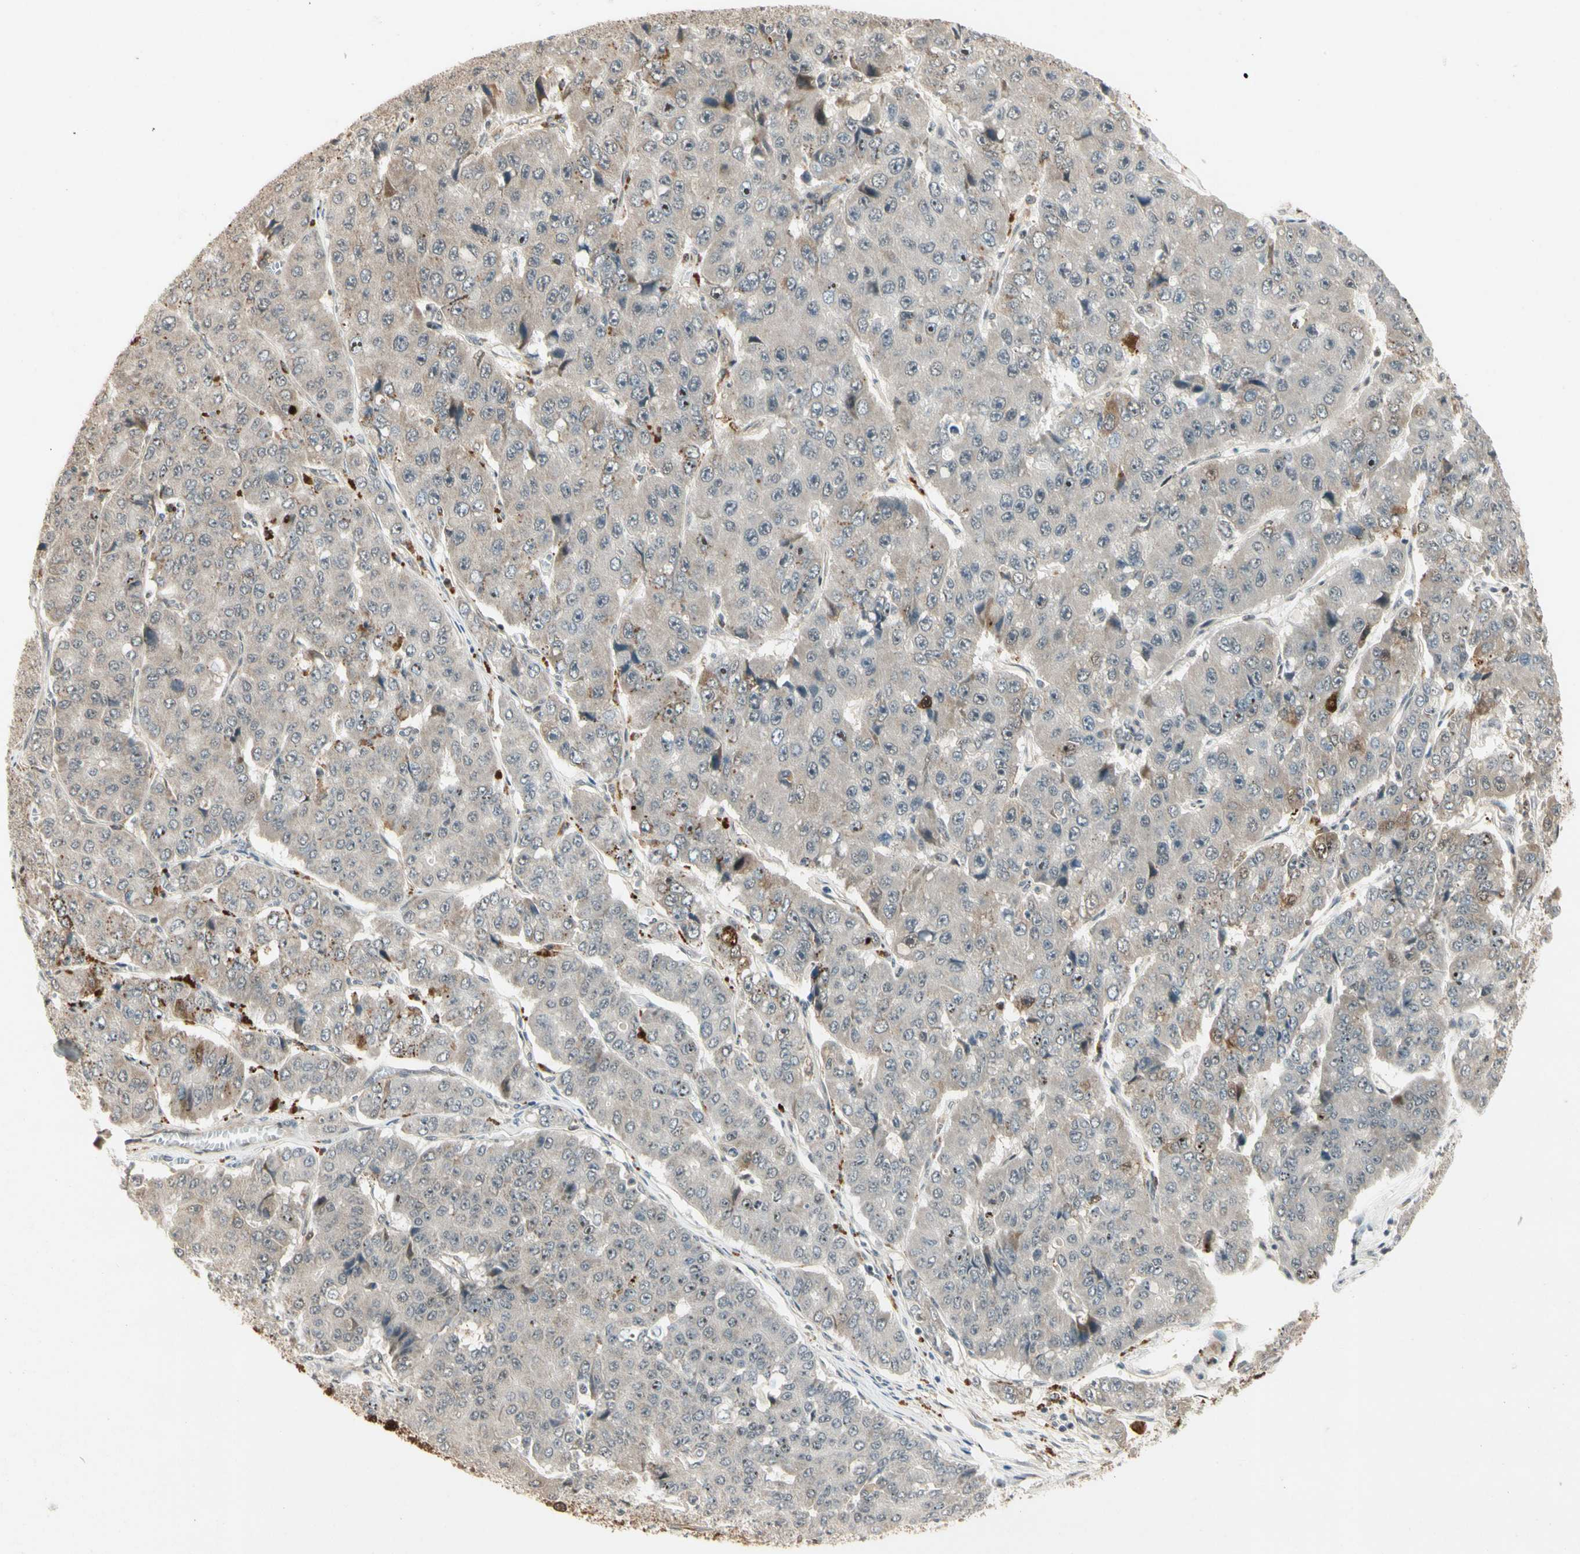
{"staining": {"intensity": "moderate", "quantity": "<25%", "location": "cytoplasmic/membranous"}, "tissue": "pancreatic cancer", "cell_type": "Tumor cells", "image_type": "cancer", "snomed": [{"axis": "morphology", "description": "Adenocarcinoma, NOS"}, {"axis": "topography", "description": "Pancreas"}], "caption": "DAB immunohistochemical staining of human adenocarcinoma (pancreatic) displays moderate cytoplasmic/membranous protein staining in about <25% of tumor cells.", "gene": "FNDC3B", "patient": {"sex": "male", "age": 50}}